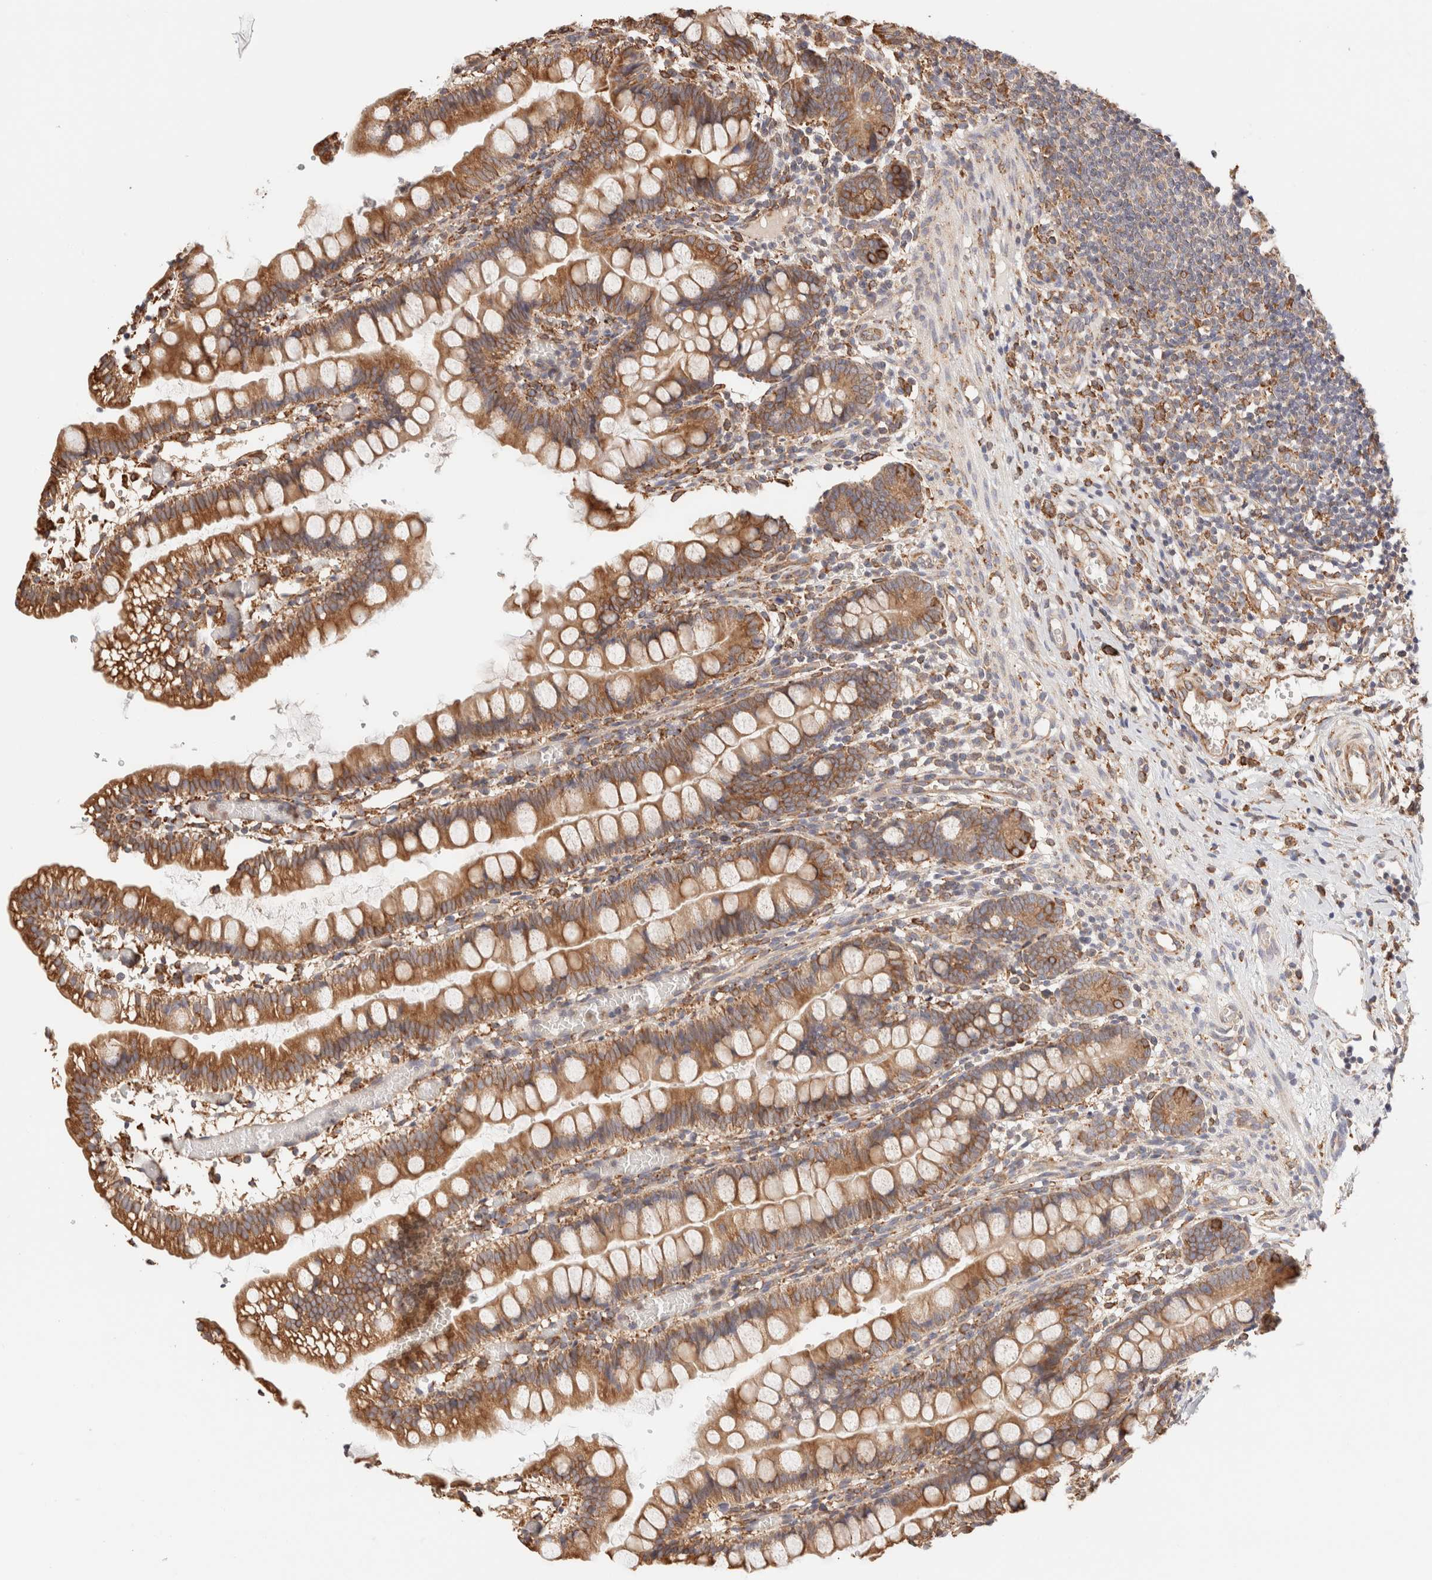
{"staining": {"intensity": "strong", "quantity": ">75%", "location": "cytoplasmic/membranous"}, "tissue": "small intestine", "cell_type": "Glandular cells", "image_type": "normal", "snomed": [{"axis": "morphology", "description": "Normal tissue, NOS"}, {"axis": "morphology", "description": "Developmental malformation"}, {"axis": "topography", "description": "Small intestine"}], "caption": "High-magnification brightfield microscopy of benign small intestine stained with DAB (3,3'-diaminobenzidine) (brown) and counterstained with hematoxylin (blue). glandular cells exhibit strong cytoplasmic/membranous staining is seen in about>75% of cells.", "gene": "FER", "patient": {"sex": "male"}}